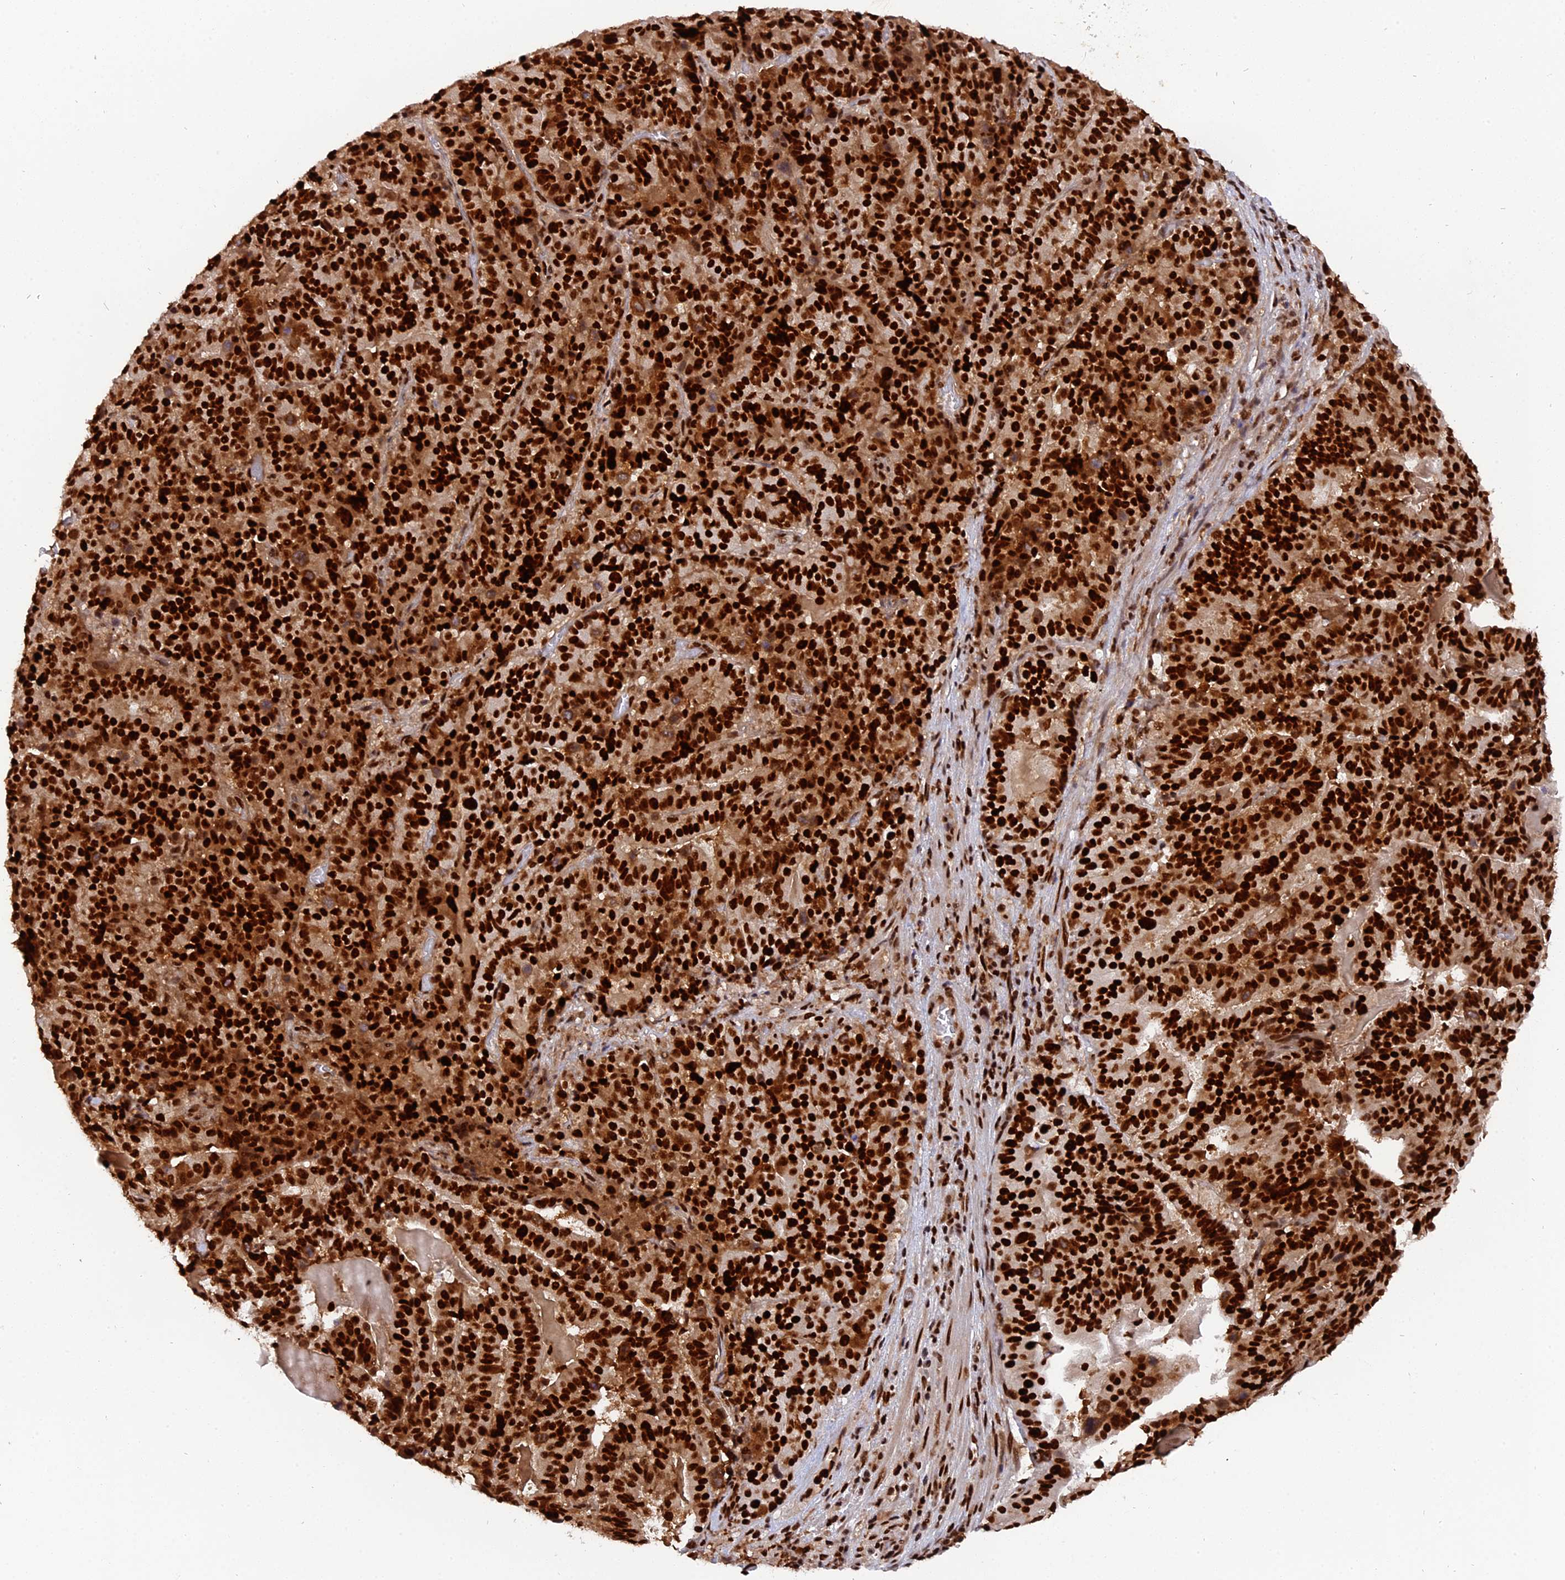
{"staining": {"intensity": "strong", "quantity": ">75%", "location": "cytoplasmic/membranous,nuclear"}, "tissue": "stomach cancer", "cell_type": "Tumor cells", "image_type": "cancer", "snomed": [{"axis": "morphology", "description": "Adenocarcinoma, NOS"}, {"axis": "topography", "description": "Stomach"}], "caption": "Stomach cancer tissue demonstrates strong cytoplasmic/membranous and nuclear staining in approximately >75% of tumor cells", "gene": "RAMAC", "patient": {"sex": "male", "age": 48}}